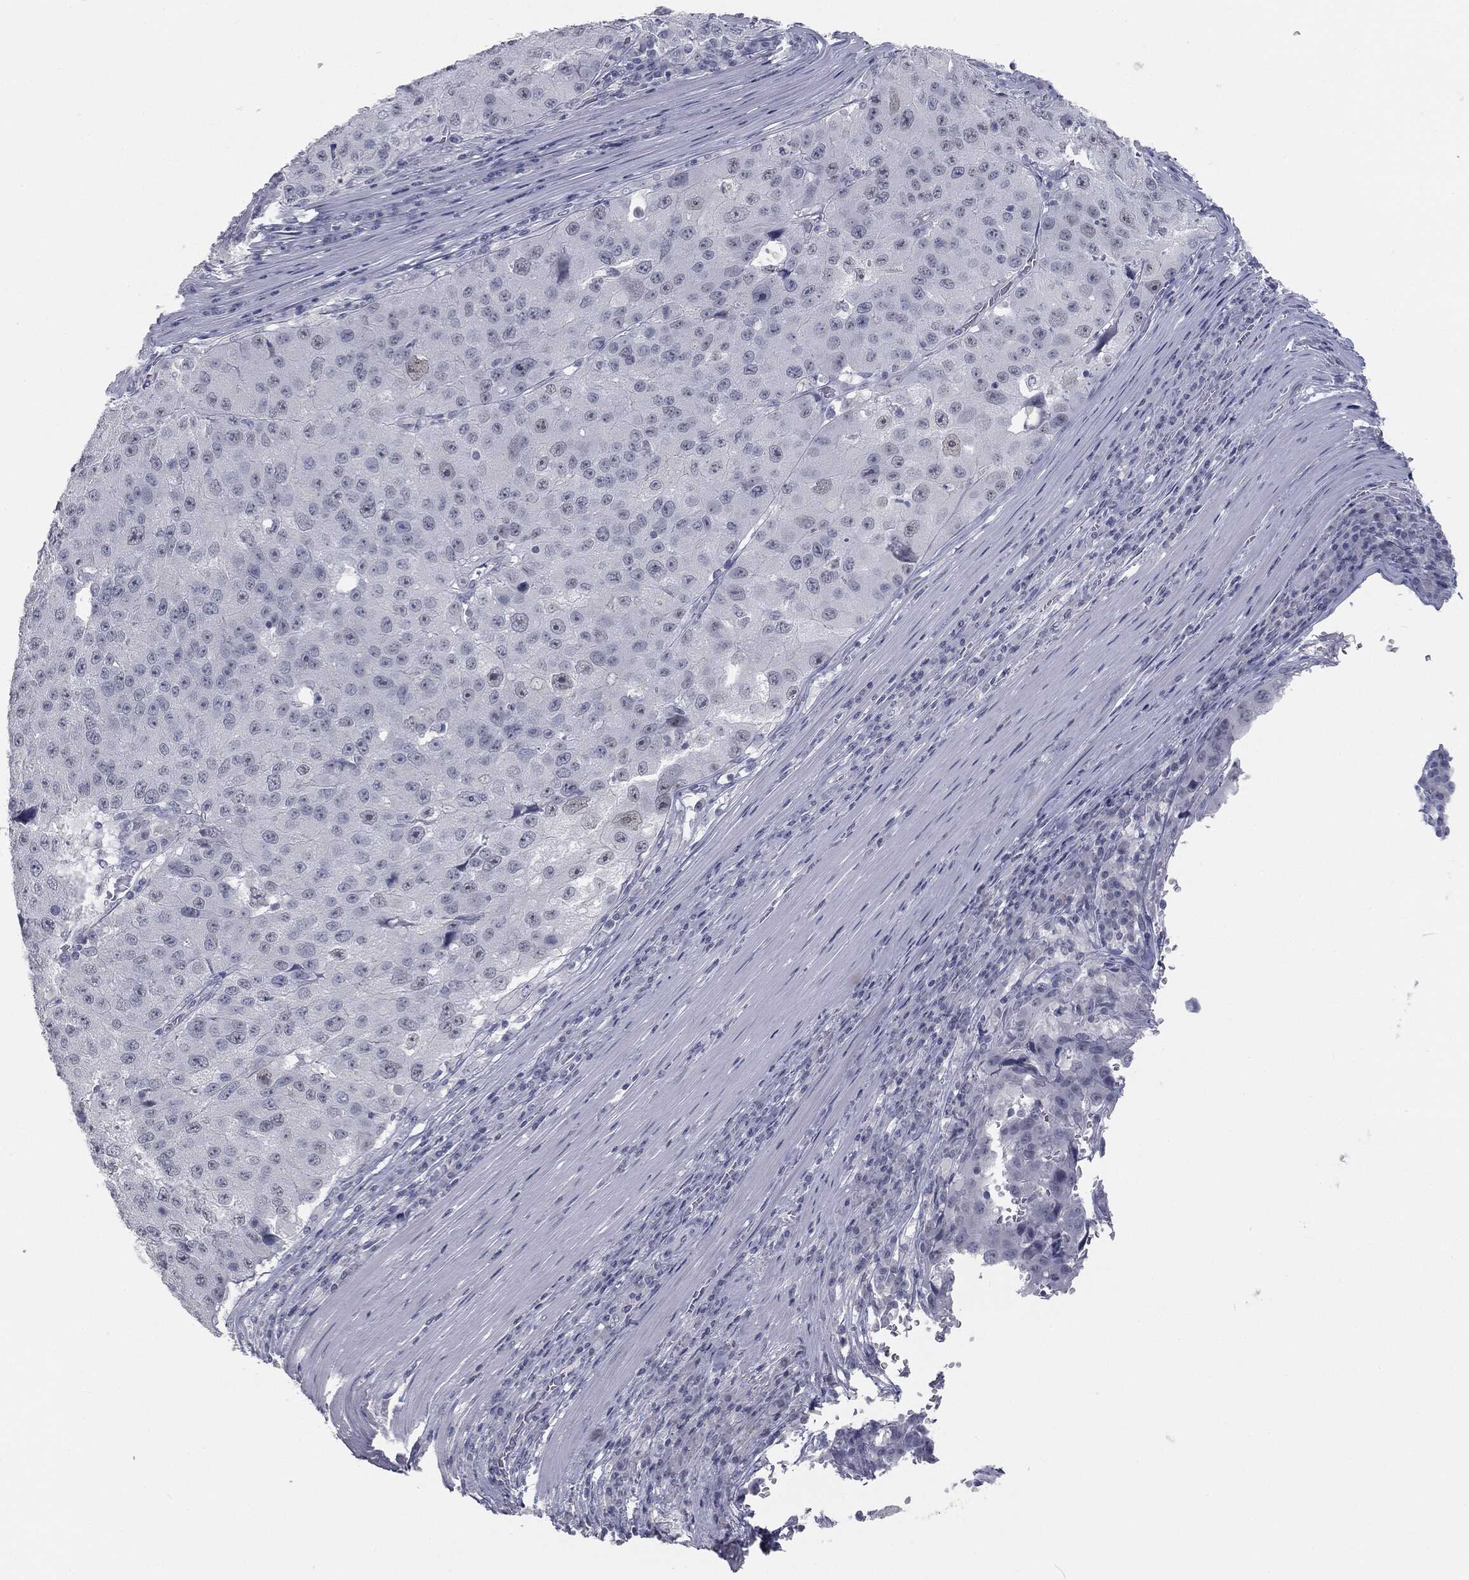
{"staining": {"intensity": "negative", "quantity": "none", "location": "none"}, "tissue": "stomach cancer", "cell_type": "Tumor cells", "image_type": "cancer", "snomed": [{"axis": "morphology", "description": "Adenocarcinoma, NOS"}, {"axis": "topography", "description": "Stomach"}], "caption": "High magnification brightfield microscopy of stomach cancer (adenocarcinoma) stained with DAB (brown) and counterstained with hematoxylin (blue): tumor cells show no significant staining. (Stains: DAB (3,3'-diaminobenzidine) IHC with hematoxylin counter stain, Microscopy: brightfield microscopy at high magnification).", "gene": "PRAME", "patient": {"sex": "male", "age": 71}}